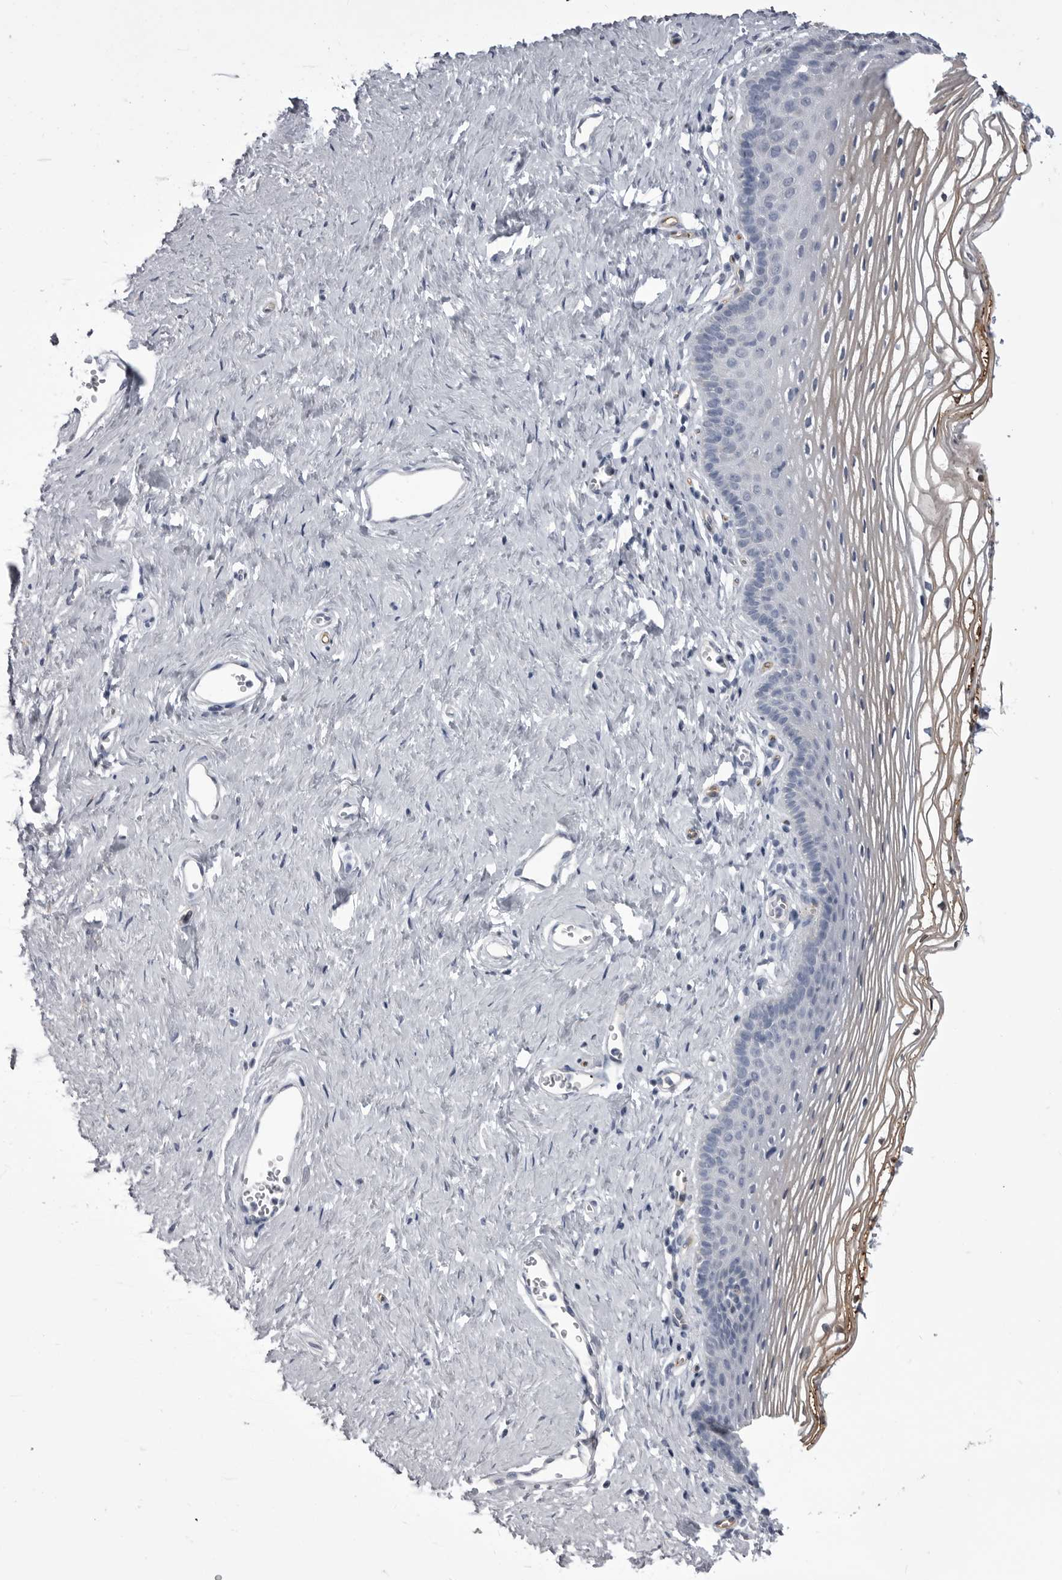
{"staining": {"intensity": "negative", "quantity": "none", "location": "none"}, "tissue": "vagina", "cell_type": "Squamous epithelial cells", "image_type": "normal", "snomed": [{"axis": "morphology", "description": "Normal tissue, NOS"}, {"axis": "topography", "description": "Vagina"}], "caption": "This is a photomicrograph of immunohistochemistry staining of unremarkable vagina, which shows no expression in squamous epithelial cells. (Stains: DAB (3,3'-diaminobenzidine) immunohistochemistry (IHC) with hematoxylin counter stain, Microscopy: brightfield microscopy at high magnification).", "gene": "OPLAH", "patient": {"sex": "female", "age": 32}}